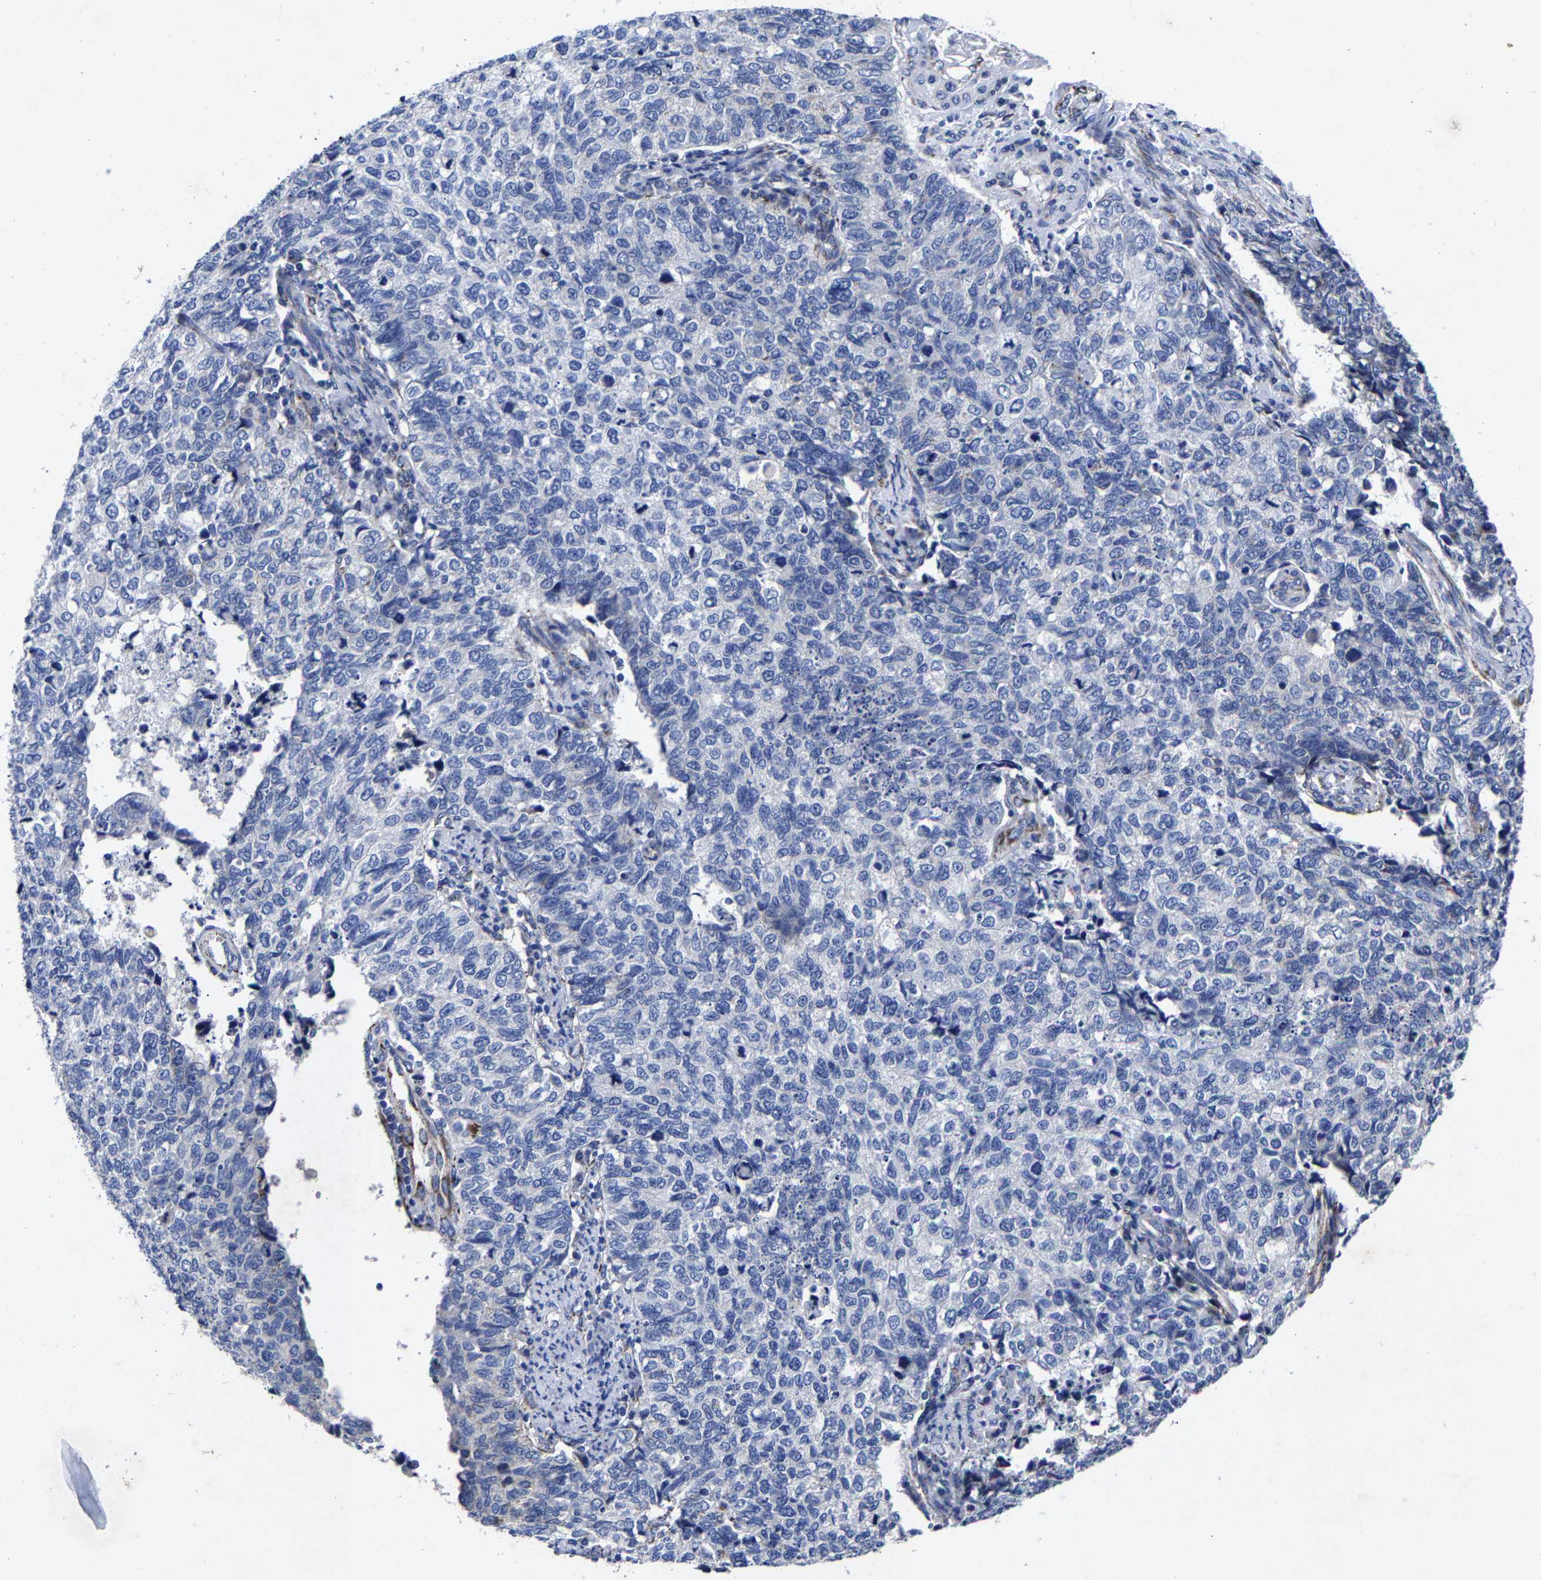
{"staining": {"intensity": "negative", "quantity": "none", "location": "none"}, "tissue": "cervical cancer", "cell_type": "Tumor cells", "image_type": "cancer", "snomed": [{"axis": "morphology", "description": "Squamous cell carcinoma, NOS"}, {"axis": "topography", "description": "Cervix"}], "caption": "Squamous cell carcinoma (cervical) stained for a protein using immunohistochemistry shows no staining tumor cells.", "gene": "AASS", "patient": {"sex": "female", "age": 63}}